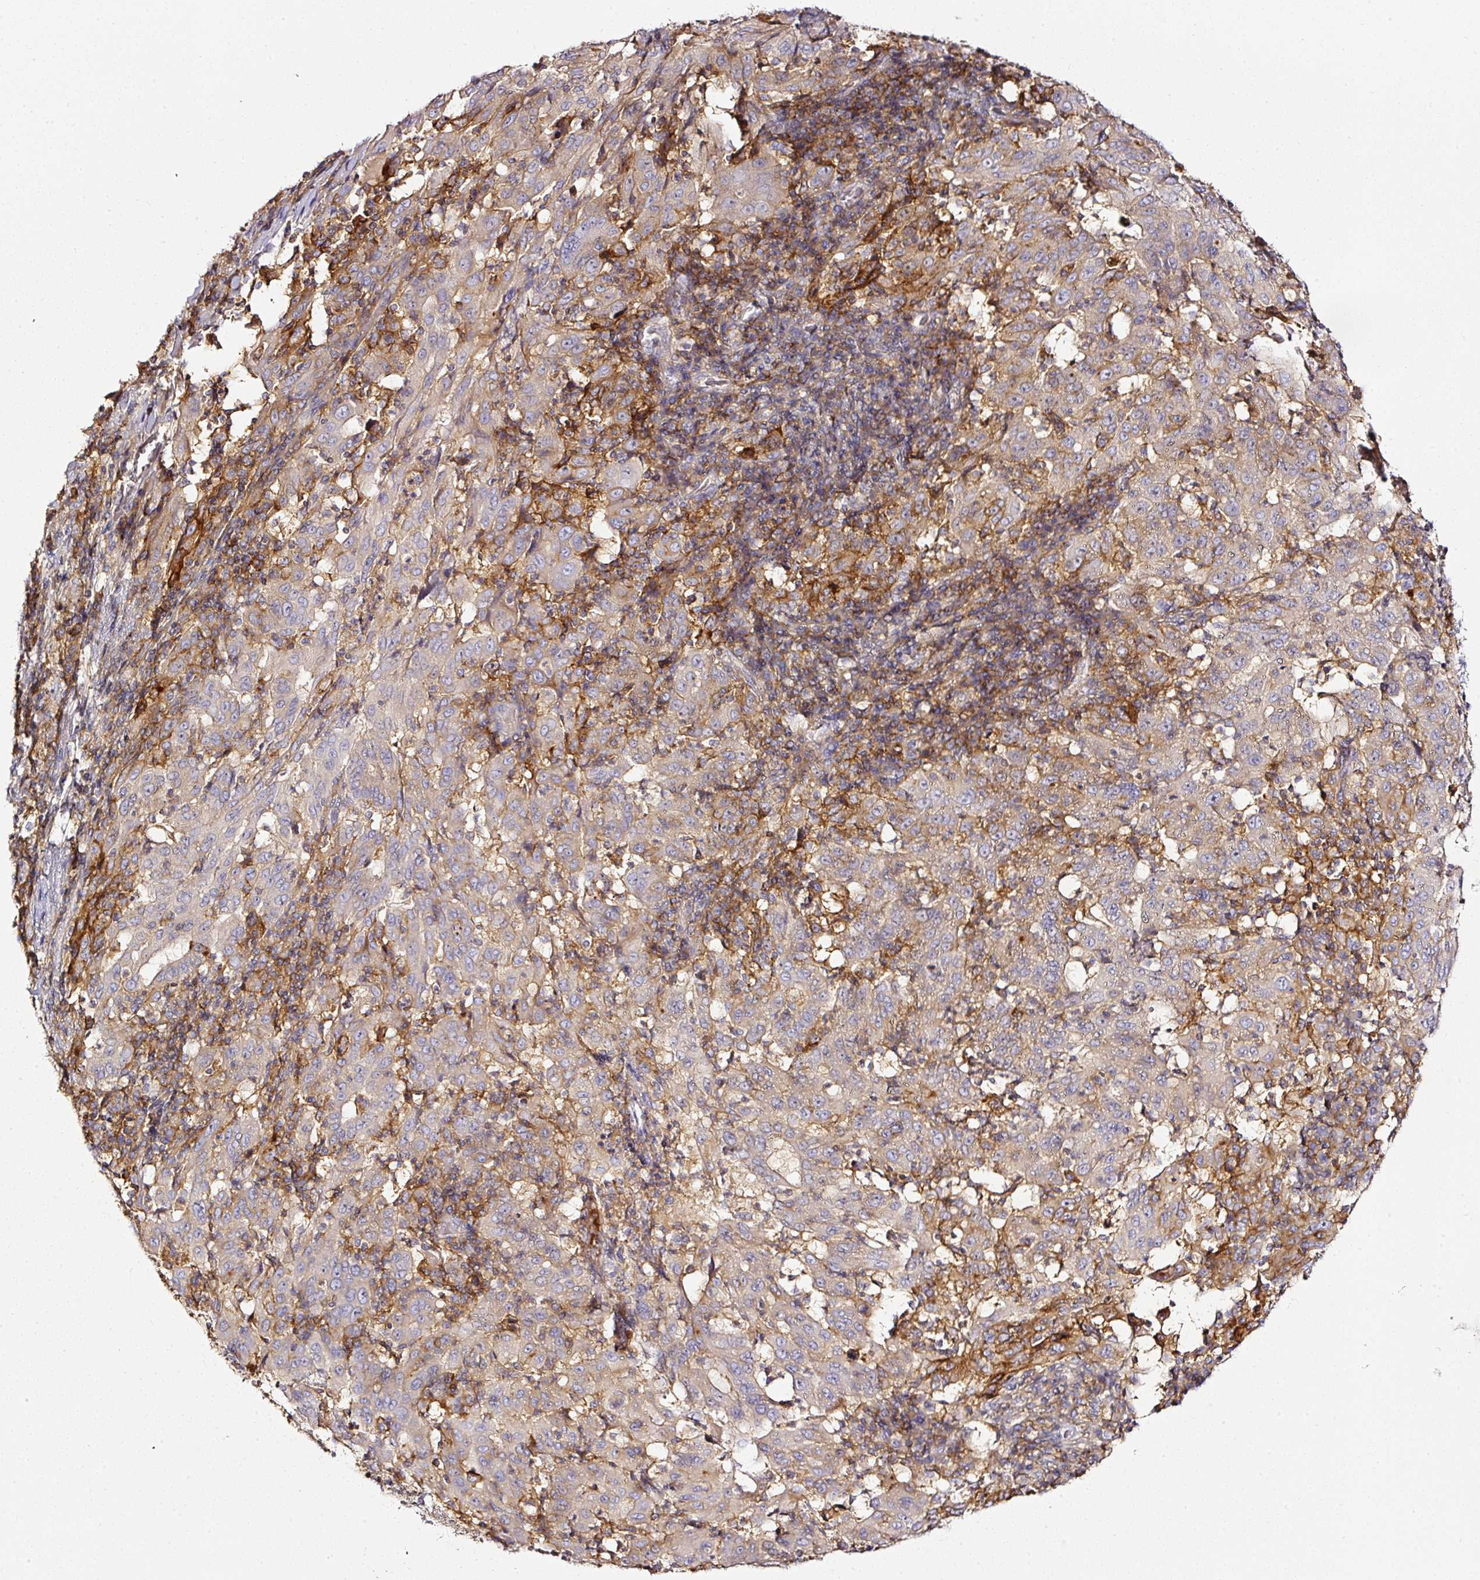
{"staining": {"intensity": "moderate", "quantity": "<25%", "location": "cytoplasmic/membranous"}, "tissue": "pancreatic cancer", "cell_type": "Tumor cells", "image_type": "cancer", "snomed": [{"axis": "morphology", "description": "Adenocarcinoma, NOS"}, {"axis": "topography", "description": "Pancreas"}], "caption": "Pancreatic cancer (adenocarcinoma) stained with a protein marker reveals moderate staining in tumor cells.", "gene": "CD47", "patient": {"sex": "male", "age": 63}}